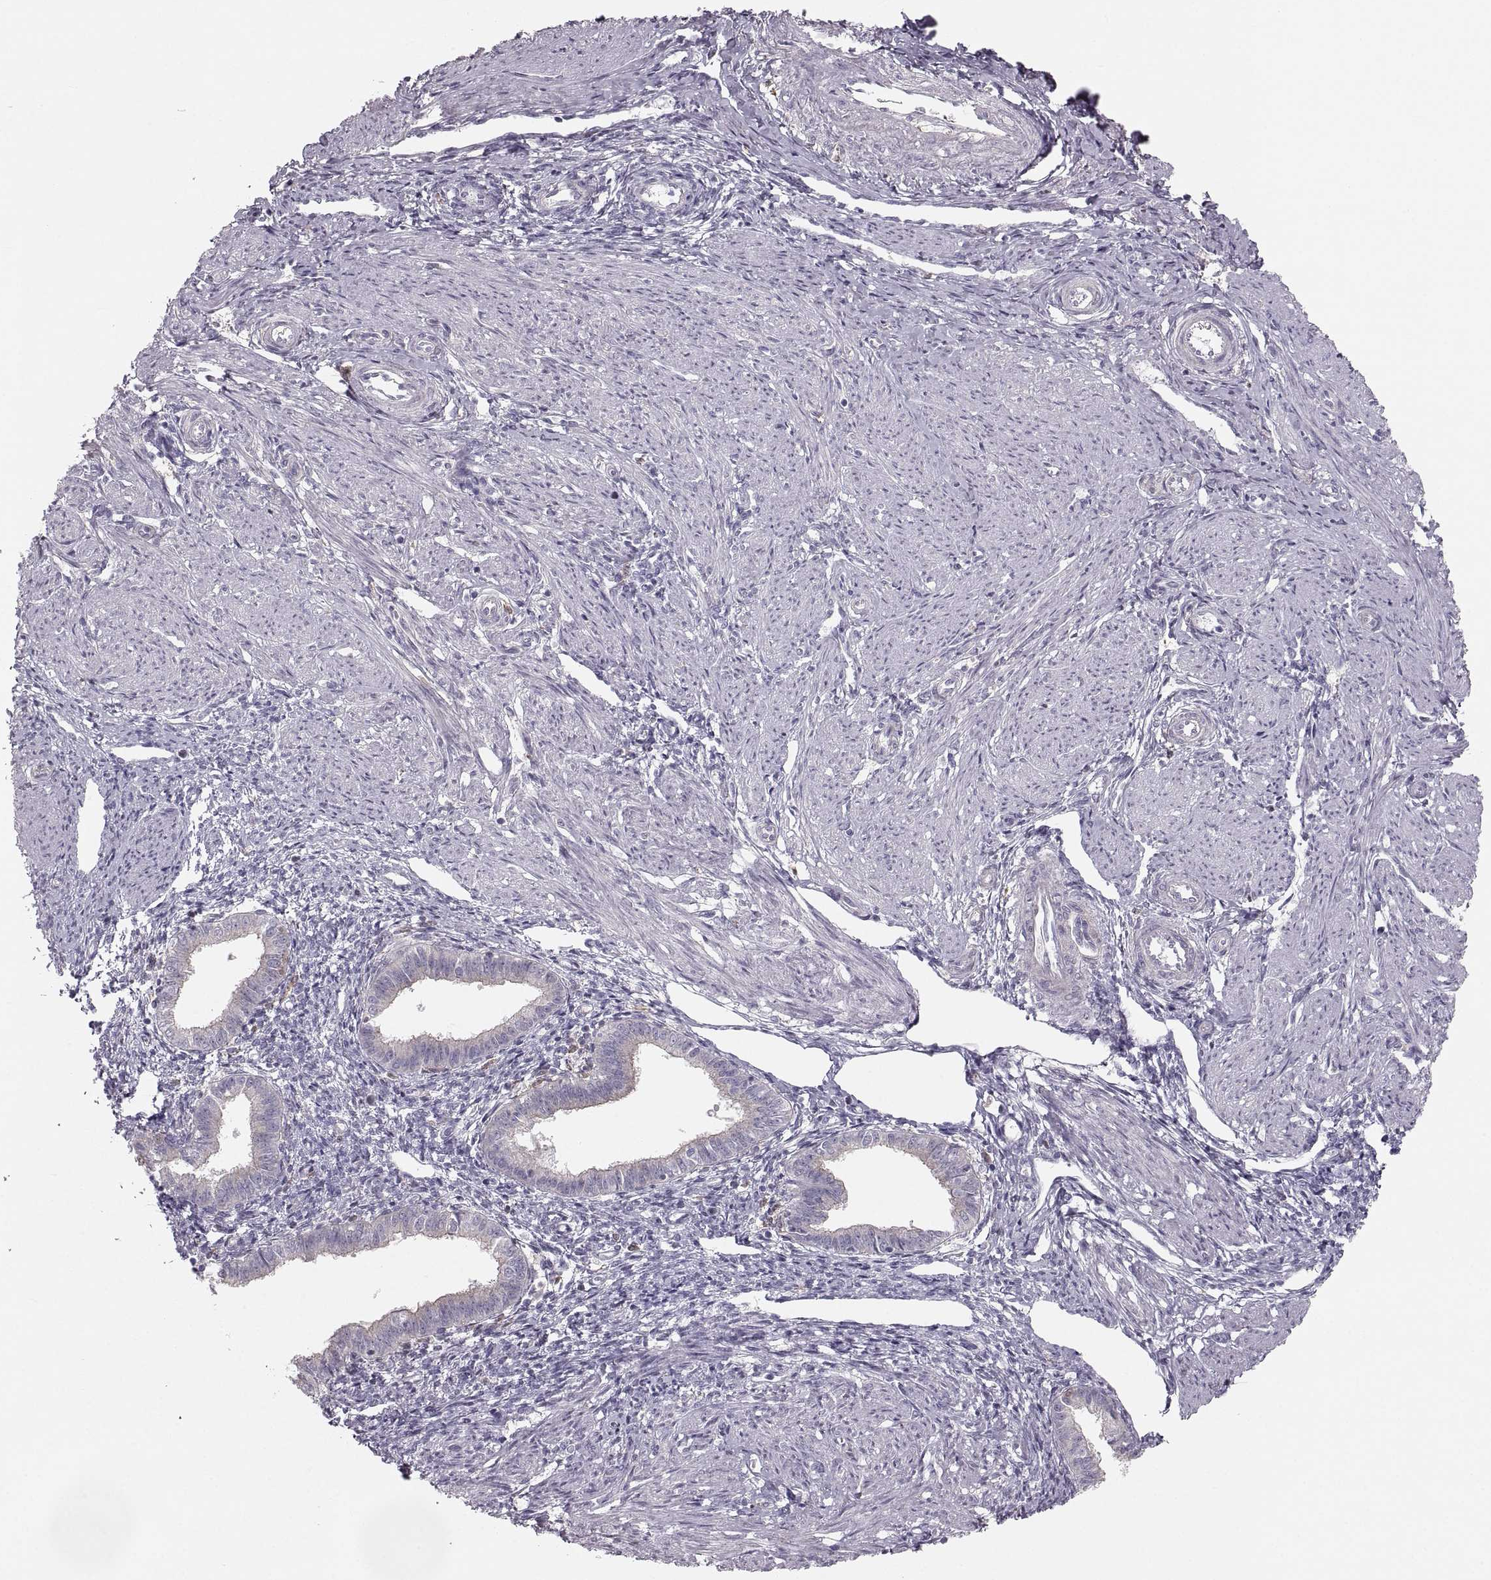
{"staining": {"intensity": "negative", "quantity": "none", "location": "none"}, "tissue": "endometrium", "cell_type": "Cells in endometrial stroma", "image_type": "normal", "snomed": [{"axis": "morphology", "description": "Normal tissue, NOS"}, {"axis": "topography", "description": "Endometrium"}], "caption": "This is a micrograph of IHC staining of normal endometrium, which shows no expression in cells in endometrial stroma.", "gene": "RUNDC3A", "patient": {"sex": "female", "age": 37}}